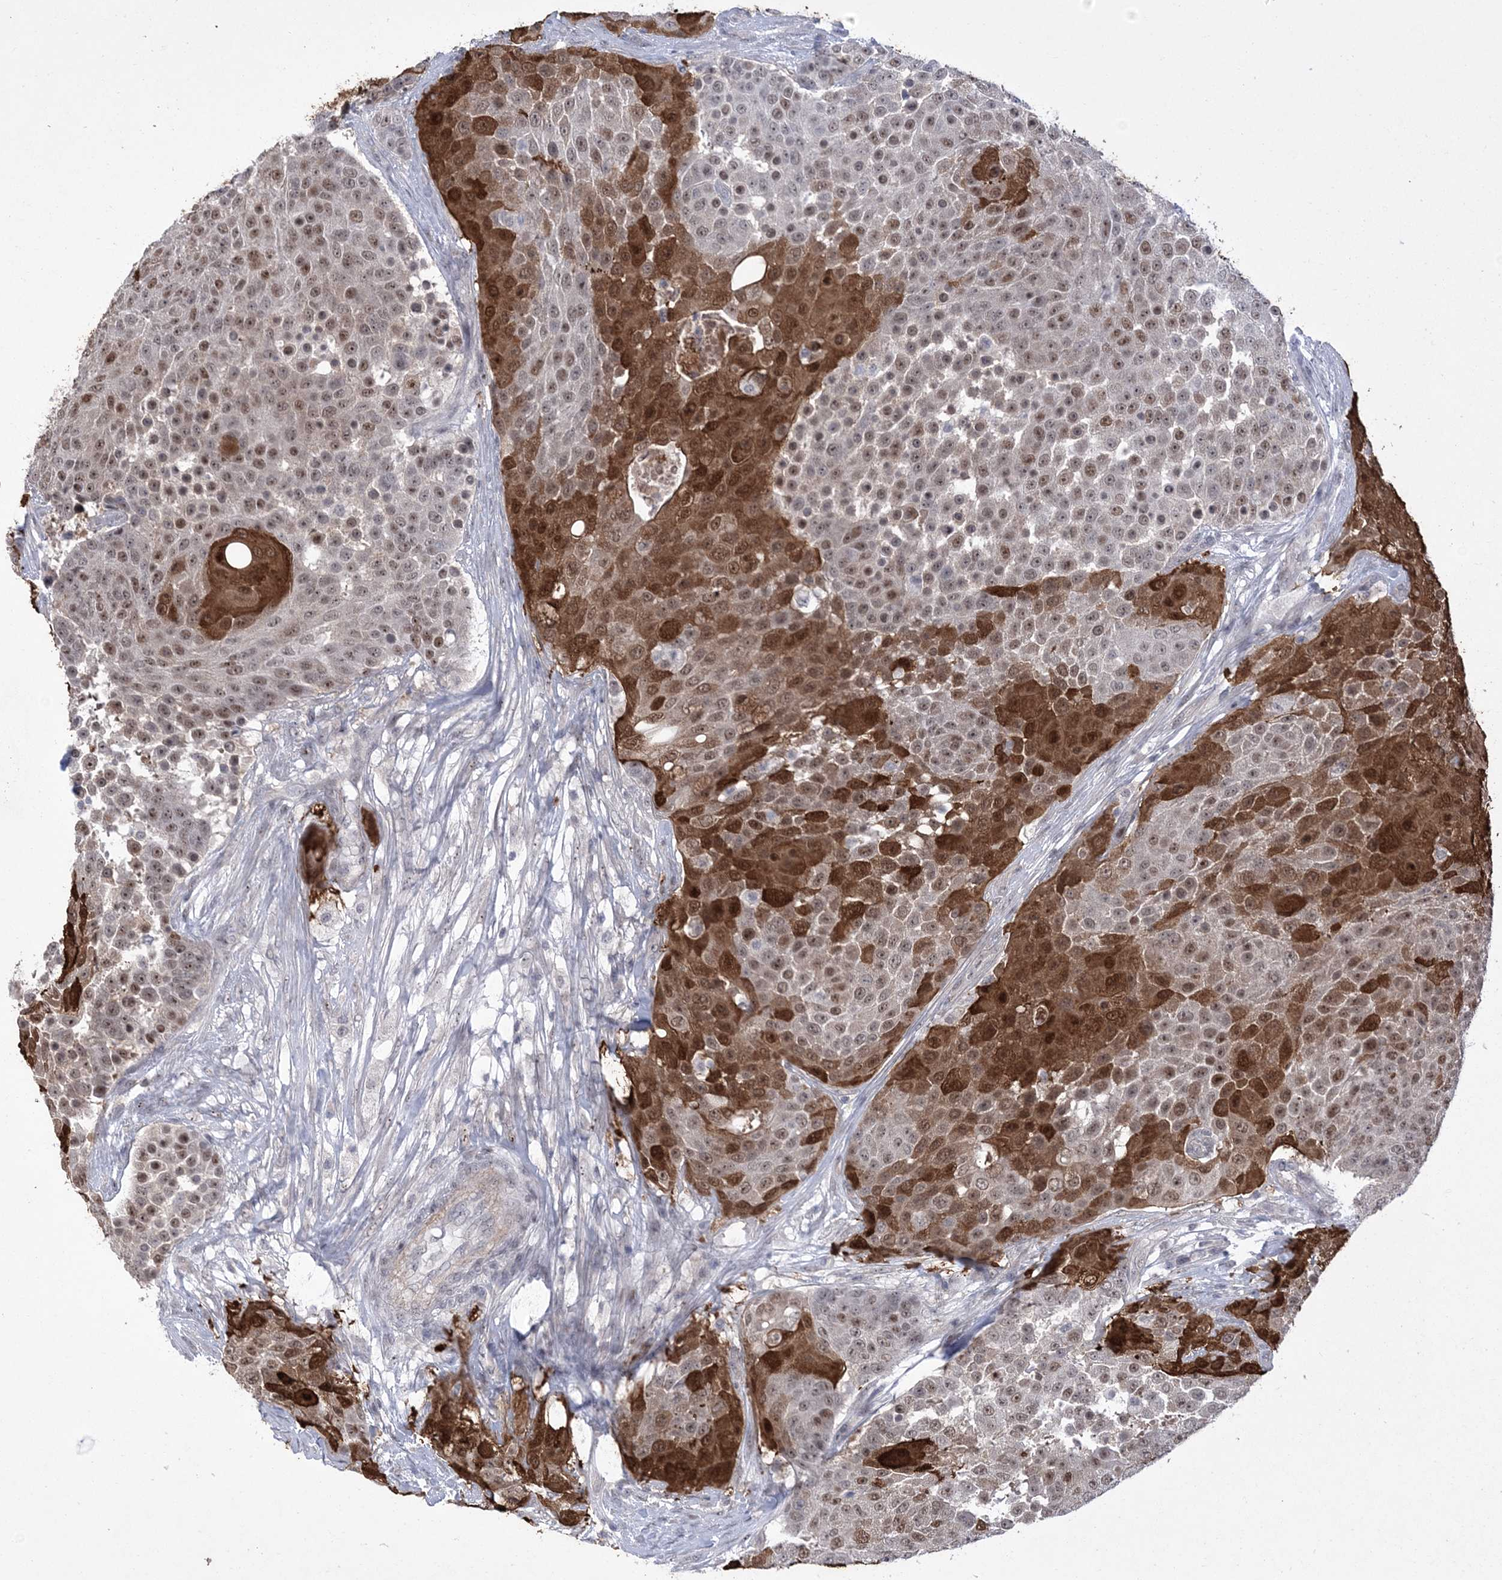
{"staining": {"intensity": "strong", "quantity": "25%-75%", "location": "cytoplasmic/membranous,nuclear"}, "tissue": "urothelial cancer", "cell_type": "Tumor cells", "image_type": "cancer", "snomed": [{"axis": "morphology", "description": "Urothelial carcinoma, High grade"}, {"axis": "topography", "description": "Urinary bladder"}], "caption": "Immunohistochemical staining of urothelial cancer demonstrates strong cytoplasmic/membranous and nuclear protein expression in about 25%-75% of tumor cells. Ihc stains the protein in brown and the nuclei are stained blue.", "gene": "HOMEZ", "patient": {"sex": "female", "age": 63}}